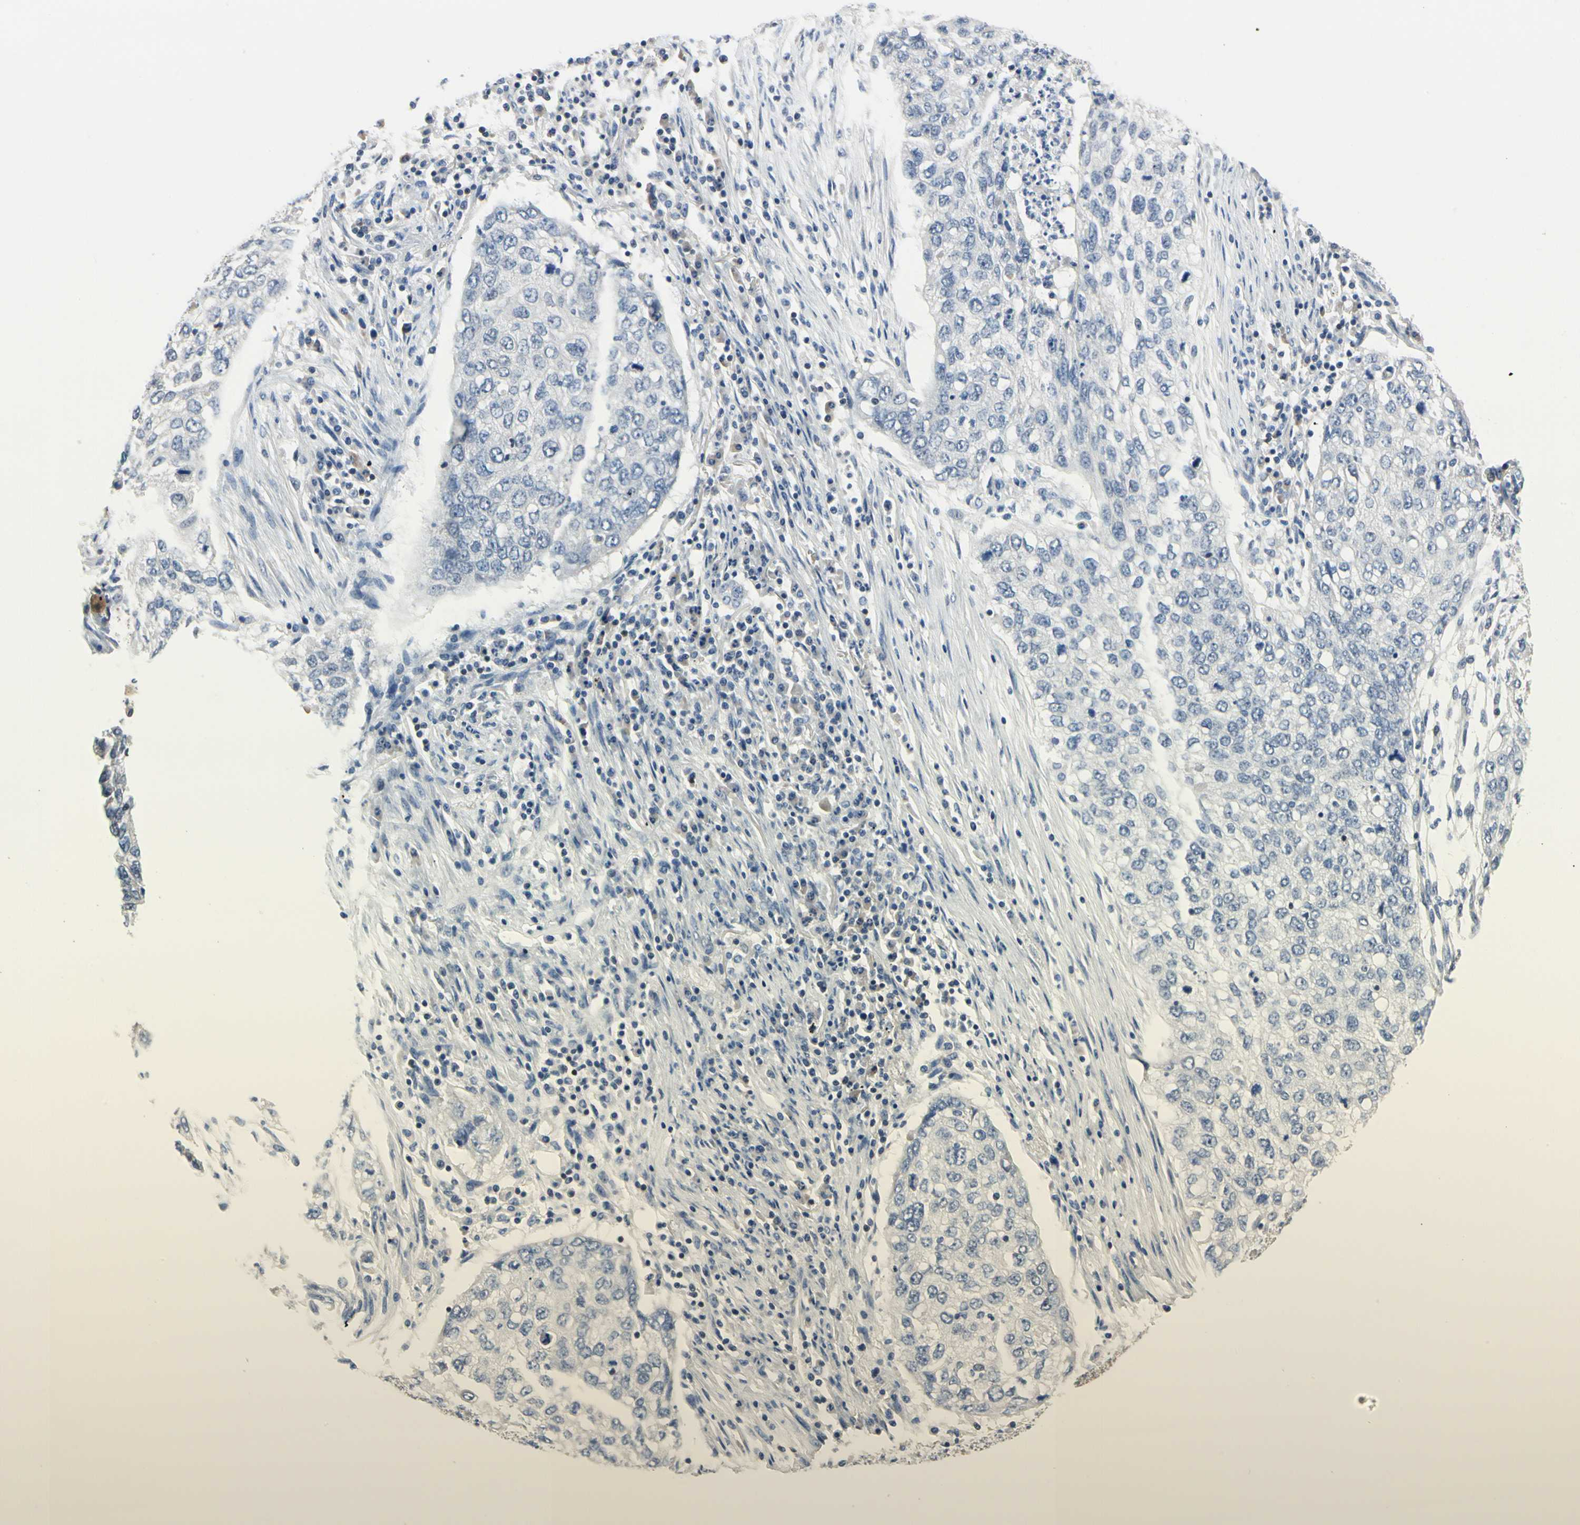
{"staining": {"intensity": "negative", "quantity": "none", "location": "none"}, "tissue": "lung cancer", "cell_type": "Tumor cells", "image_type": "cancer", "snomed": [{"axis": "morphology", "description": "Squamous cell carcinoma, NOS"}, {"axis": "topography", "description": "Lung"}], "caption": "High power microscopy micrograph of an immunohistochemistry micrograph of lung squamous cell carcinoma, revealing no significant expression in tumor cells.", "gene": "NFATC2", "patient": {"sex": "female", "age": 63}}